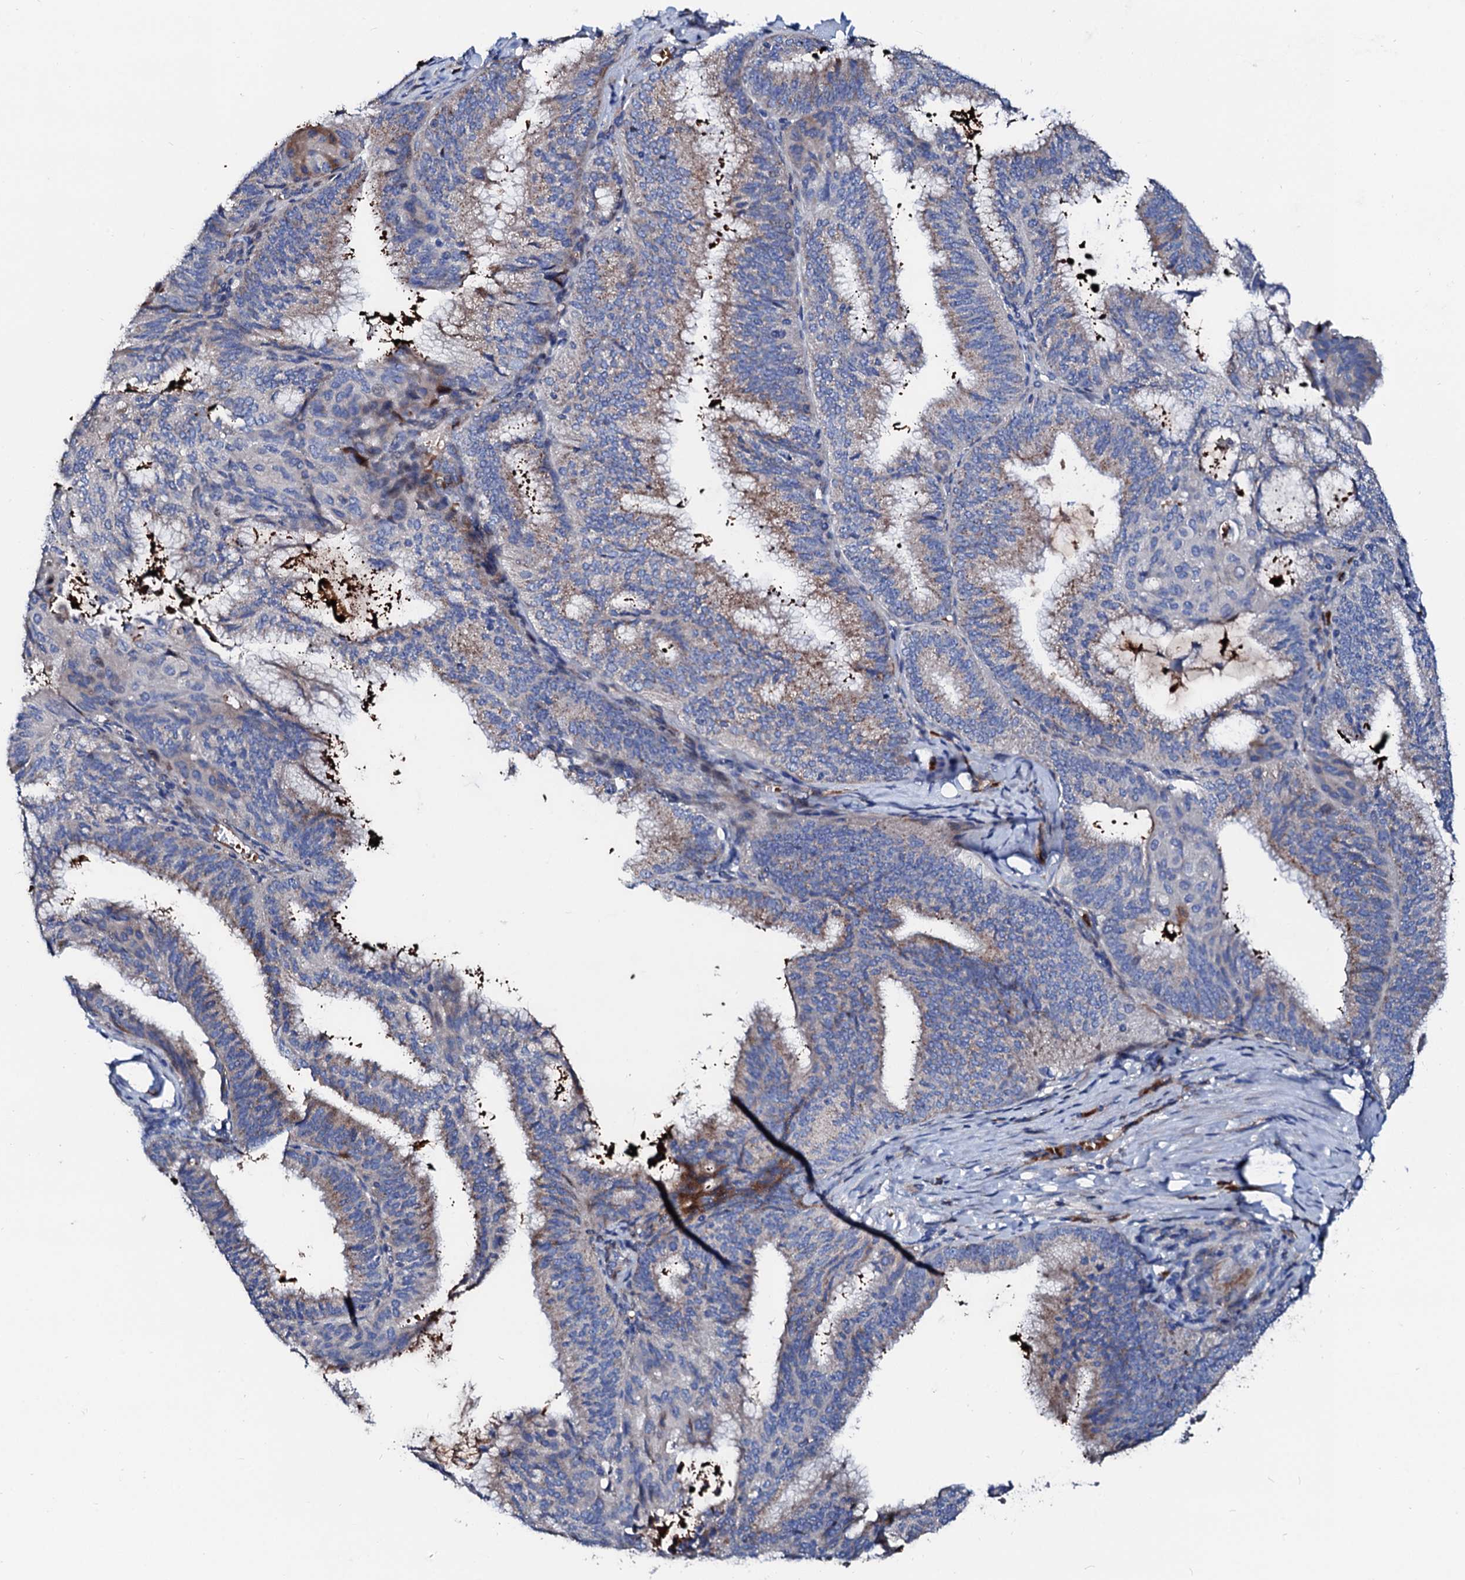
{"staining": {"intensity": "weak", "quantity": "<25%", "location": "cytoplasmic/membranous"}, "tissue": "endometrial cancer", "cell_type": "Tumor cells", "image_type": "cancer", "snomed": [{"axis": "morphology", "description": "Adenocarcinoma, NOS"}, {"axis": "topography", "description": "Endometrium"}], "caption": "This image is of endometrial cancer stained with immunohistochemistry to label a protein in brown with the nuclei are counter-stained blue. There is no expression in tumor cells. (Brightfield microscopy of DAB (3,3'-diaminobenzidine) immunohistochemistry (IHC) at high magnification).", "gene": "SLC10A7", "patient": {"sex": "female", "age": 49}}